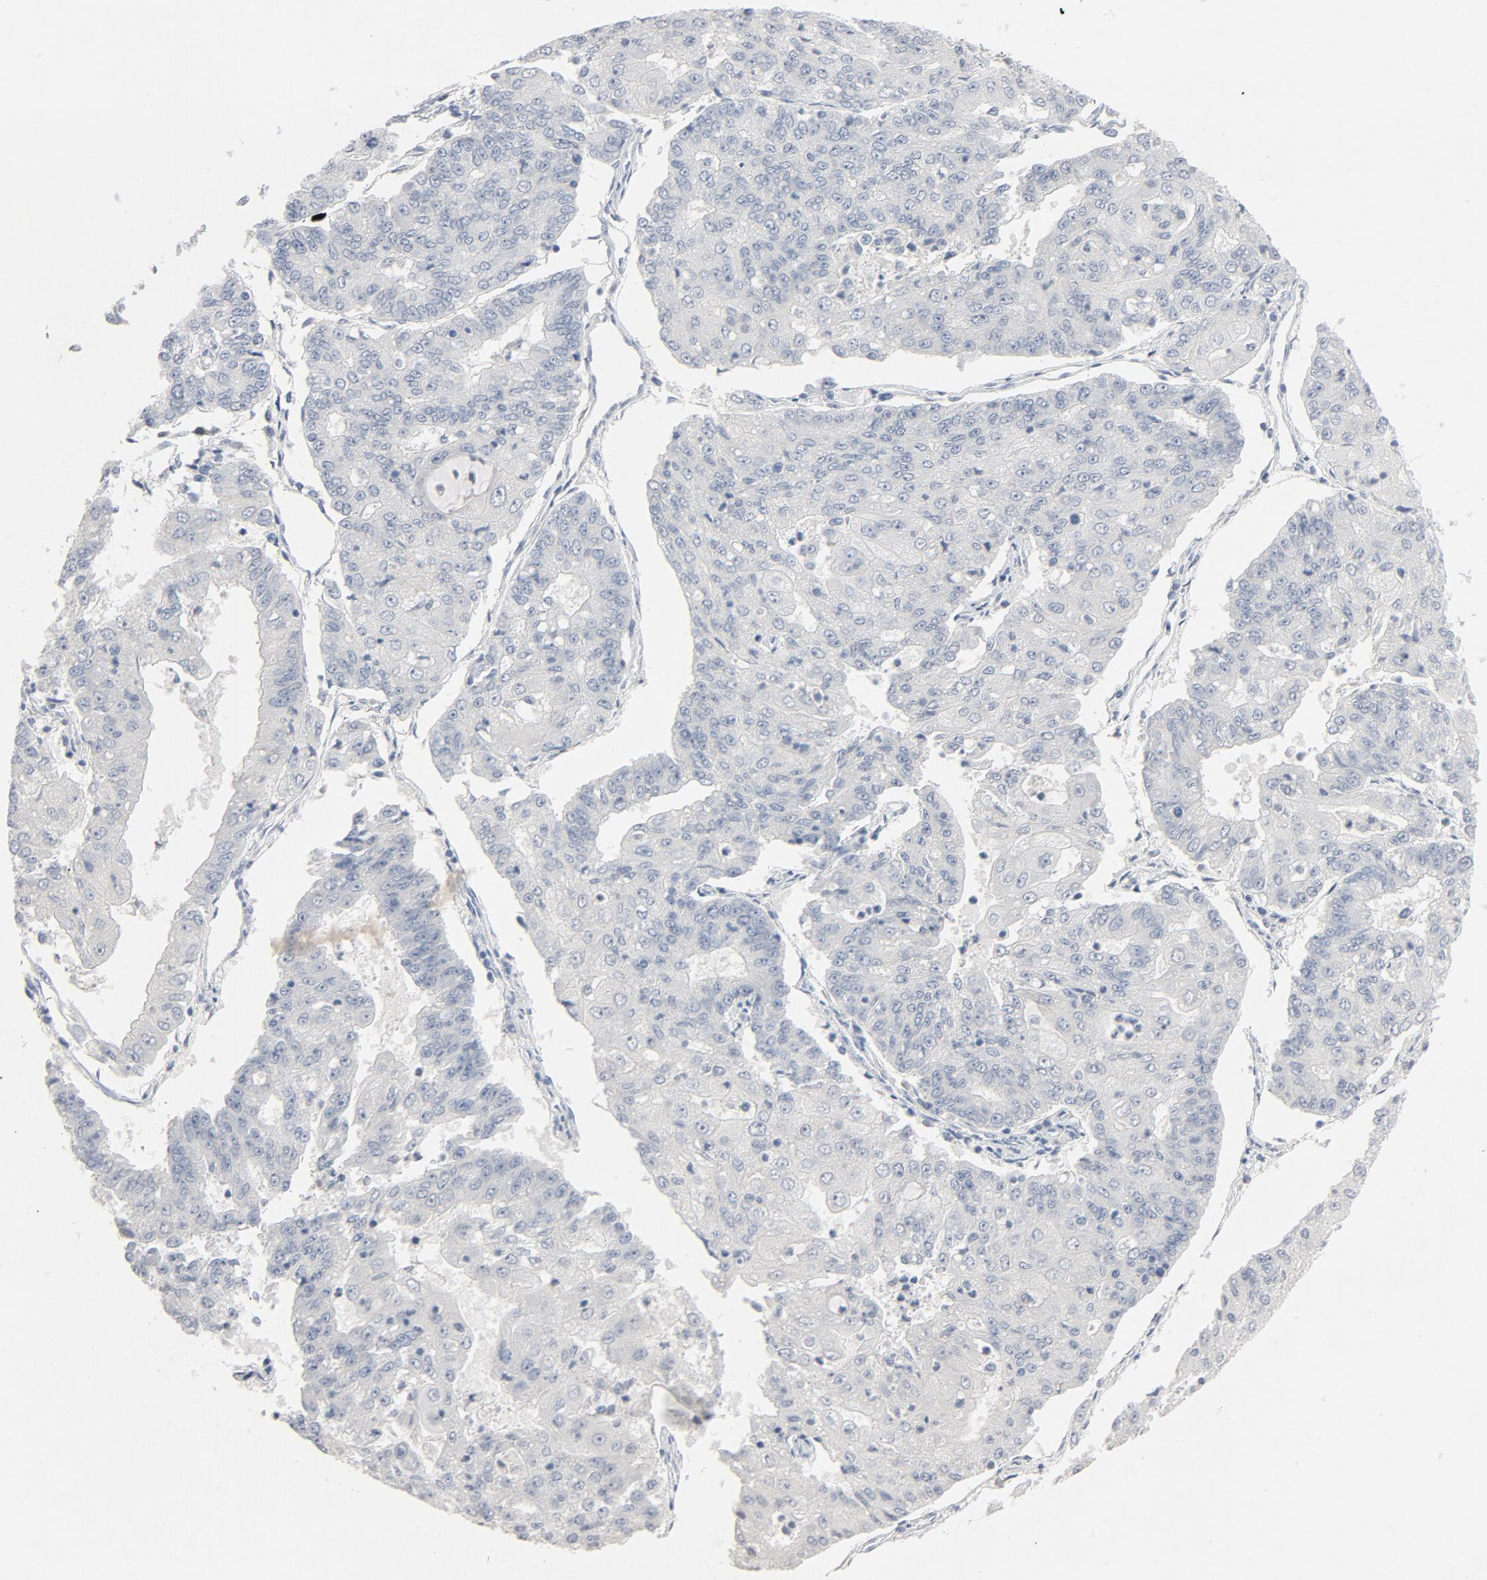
{"staining": {"intensity": "negative", "quantity": "none", "location": "none"}, "tissue": "endometrial cancer", "cell_type": "Tumor cells", "image_type": "cancer", "snomed": [{"axis": "morphology", "description": "Adenocarcinoma, NOS"}, {"axis": "topography", "description": "Endometrium"}], "caption": "Human endometrial adenocarcinoma stained for a protein using immunohistochemistry (IHC) displays no expression in tumor cells.", "gene": "ZCCHC13", "patient": {"sex": "female", "age": 56}}